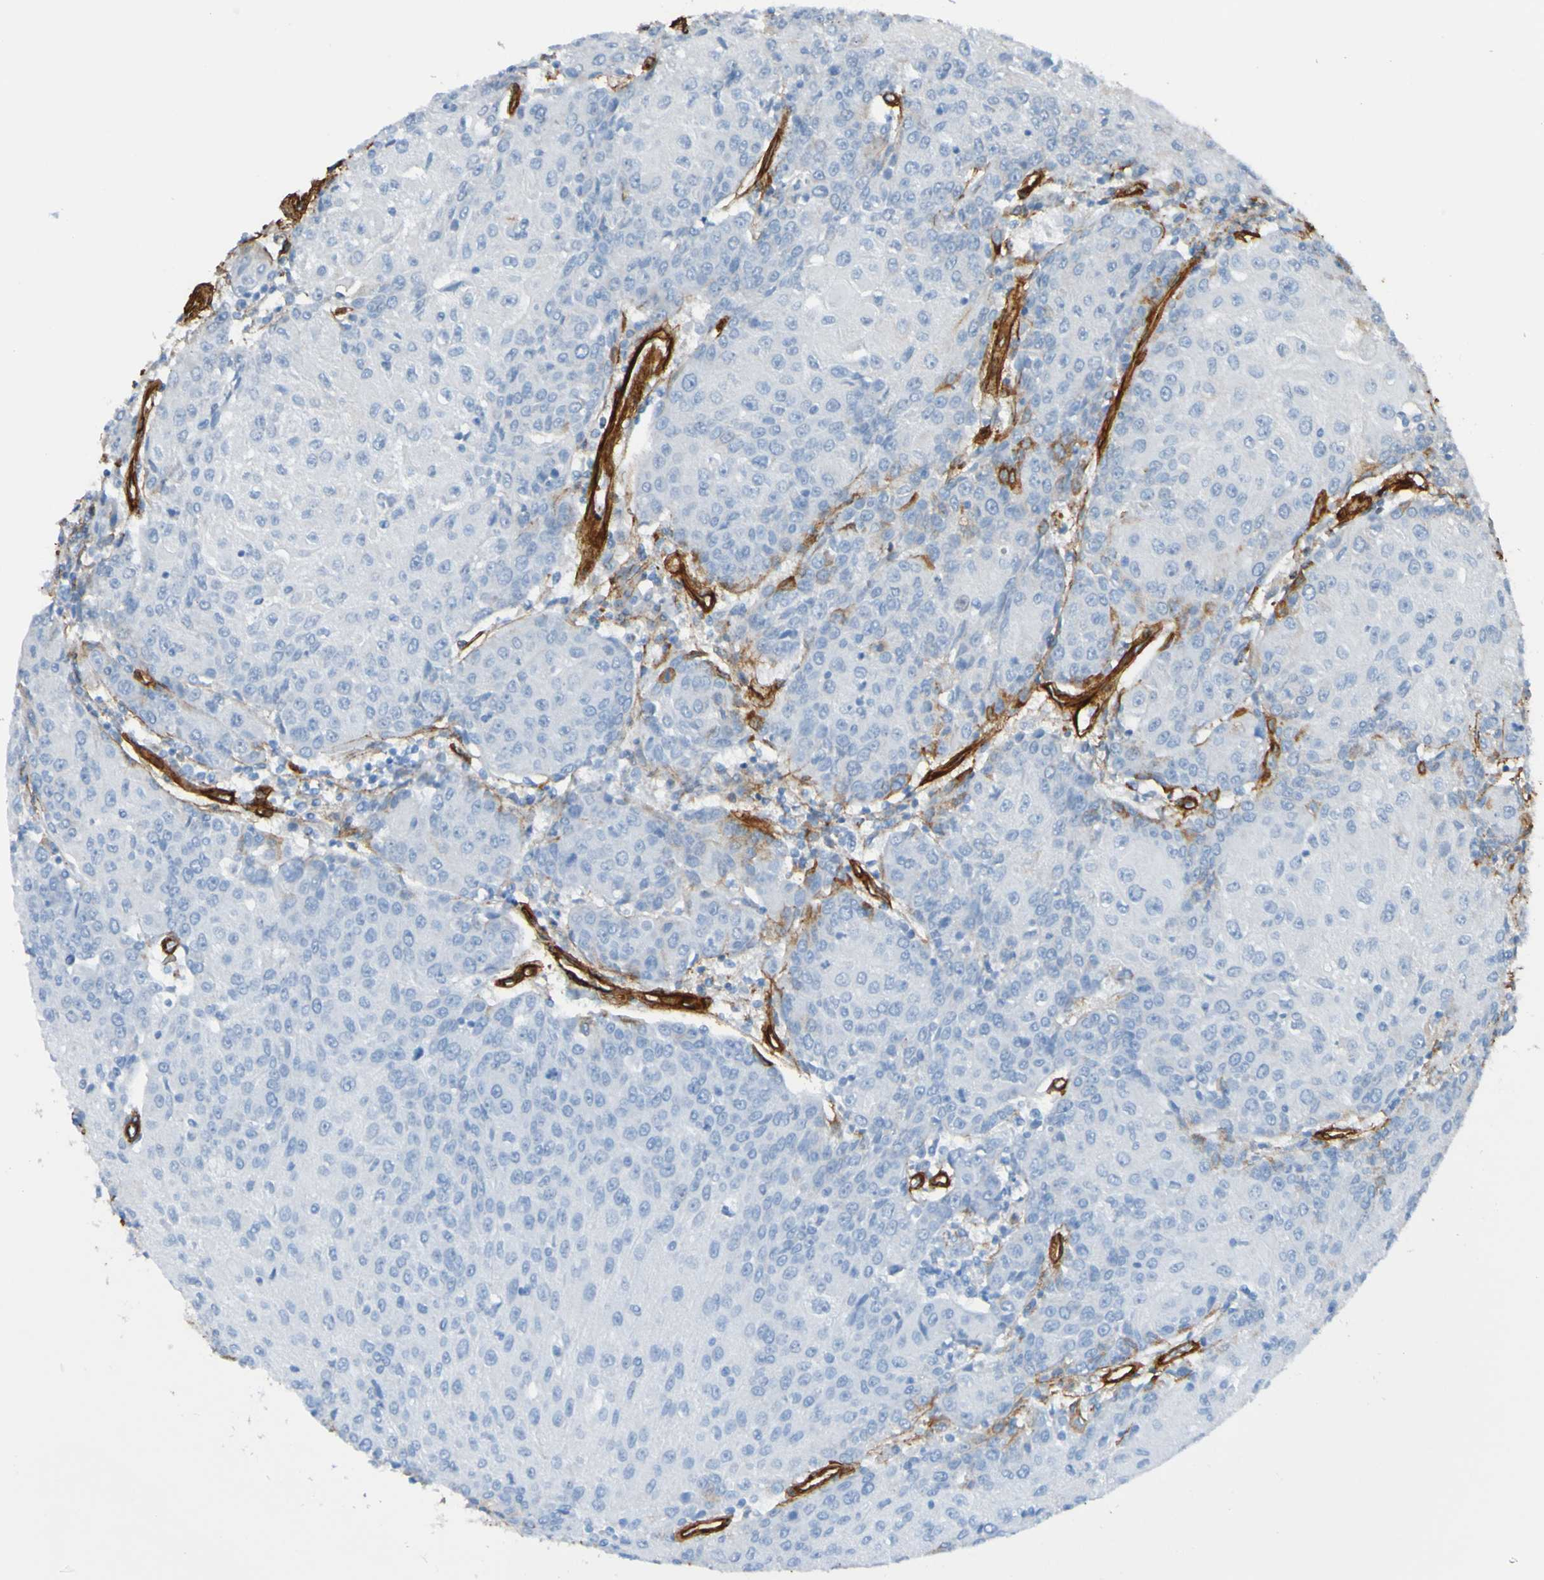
{"staining": {"intensity": "negative", "quantity": "none", "location": "none"}, "tissue": "urothelial cancer", "cell_type": "Tumor cells", "image_type": "cancer", "snomed": [{"axis": "morphology", "description": "Urothelial carcinoma, High grade"}, {"axis": "topography", "description": "Urinary bladder"}], "caption": "The photomicrograph displays no significant staining in tumor cells of urothelial cancer.", "gene": "COL4A2", "patient": {"sex": "female", "age": 85}}